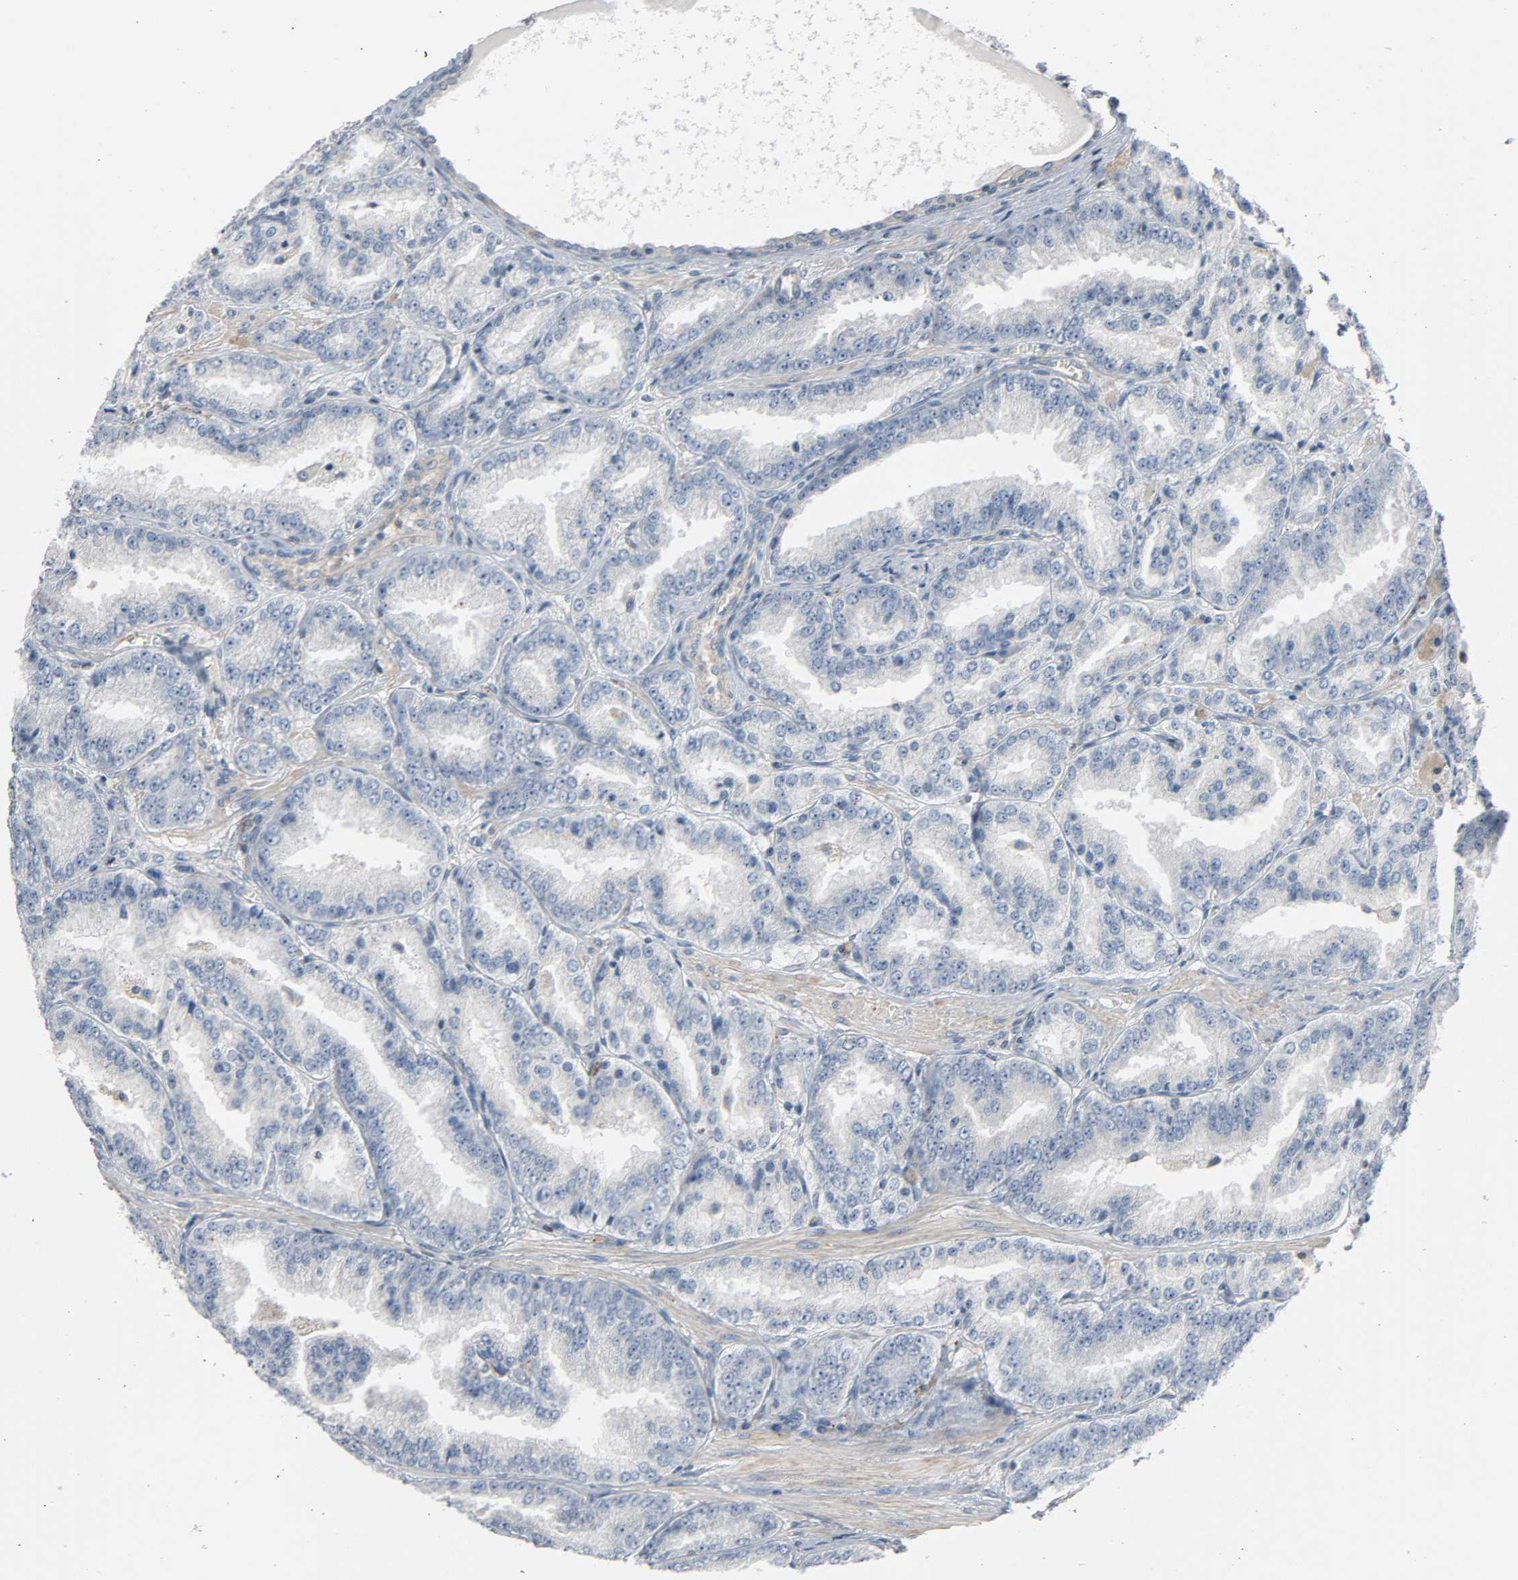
{"staining": {"intensity": "negative", "quantity": "none", "location": "none"}, "tissue": "prostate cancer", "cell_type": "Tumor cells", "image_type": "cancer", "snomed": [{"axis": "morphology", "description": "Adenocarcinoma, High grade"}, {"axis": "topography", "description": "Prostate"}], "caption": "DAB (3,3'-diaminobenzidine) immunohistochemical staining of human prostate cancer exhibits no significant positivity in tumor cells.", "gene": "CD4", "patient": {"sex": "male", "age": 61}}